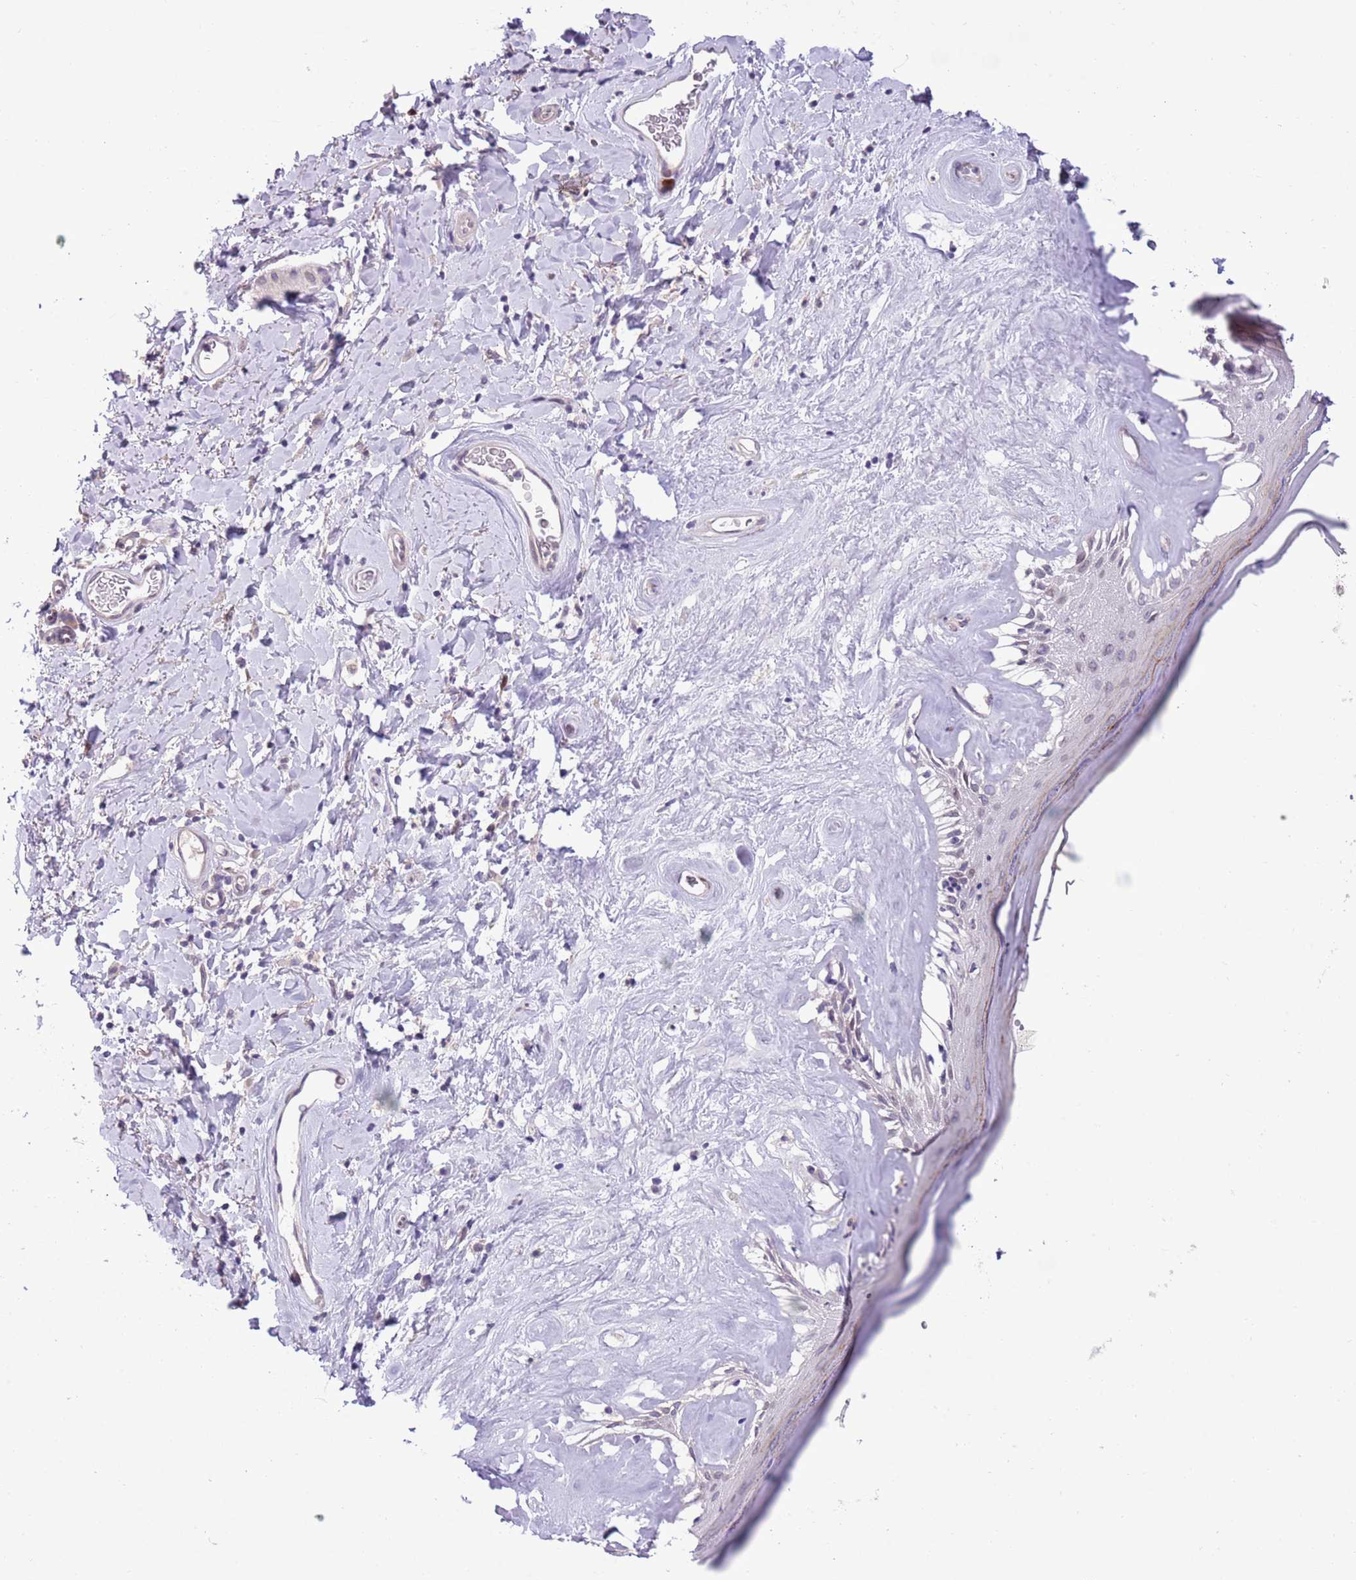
{"staining": {"intensity": "moderate", "quantity": "<25%", "location": "cytoplasmic/membranous"}, "tissue": "skin", "cell_type": "Epidermal cells", "image_type": "normal", "snomed": [{"axis": "morphology", "description": "Normal tissue, NOS"}, {"axis": "morphology", "description": "Inflammation, NOS"}, {"axis": "topography", "description": "Vulva"}], "caption": "An immunohistochemistry micrograph of normal tissue is shown. Protein staining in brown shows moderate cytoplasmic/membranous positivity in skin within epidermal cells. (DAB (3,3'-diaminobenzidine) IHC, brown staining for protein, blue staining for nuclei).", "gene": "CCND2", "patient": {"sex": "female", "age": 86}}